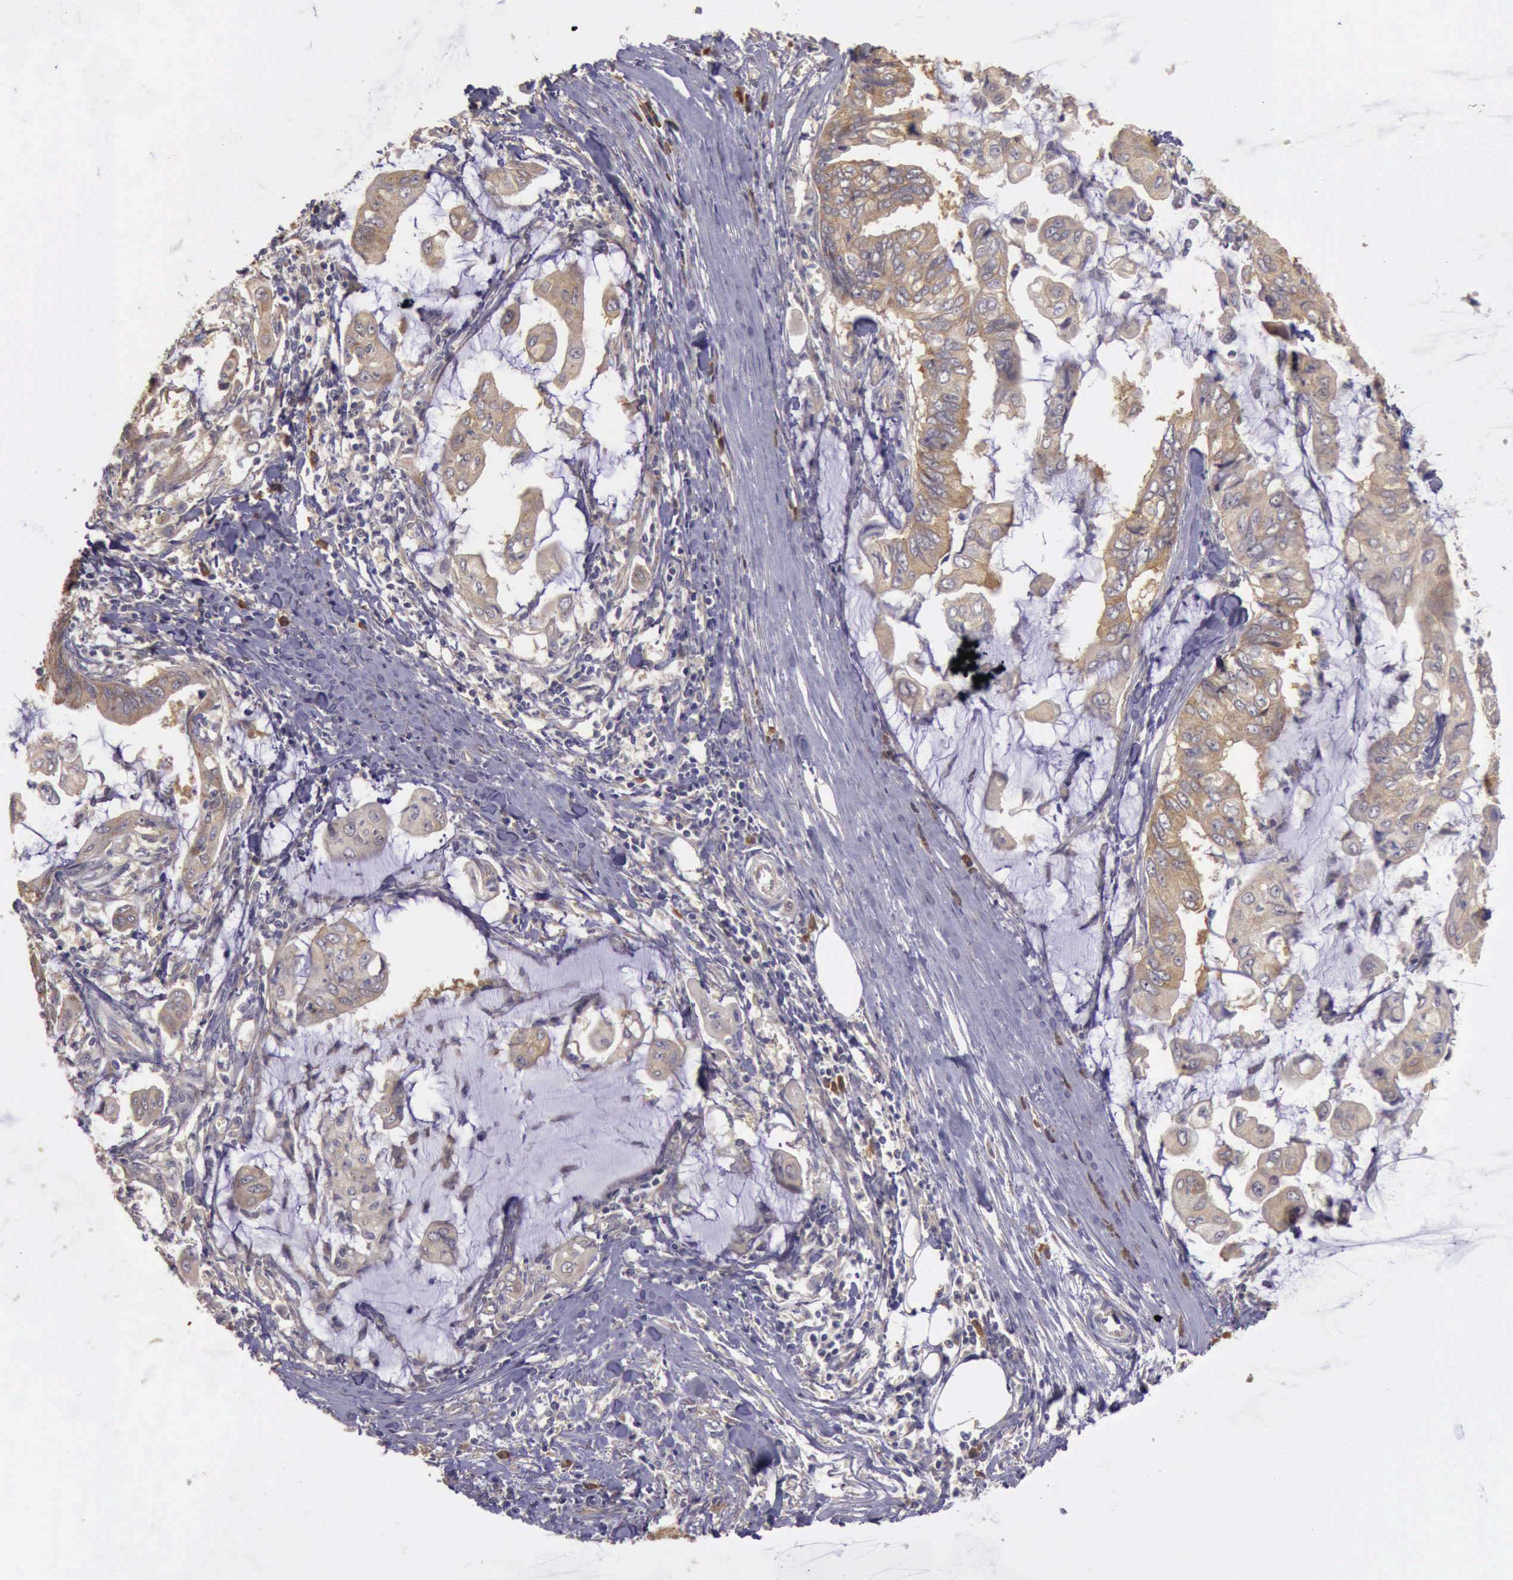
{"staining": {"intensity": "moderate", "quantity": ">75%", "location": "cytoplasmic/membranous"}, "tissue": "stomach cancer", "cell_type": "Tumor cells", "image_type": "cancer", "snomed": [{"axis": "morphology", "description": "Adenocarcinoma, NOS"}, {"axis": "topography", "description": "Stomach, upper"}], "caption": "Stomach cancer tissue exhibits moderate cytoplasmic/membranous staining in approximately >75% of tumor cells, visualized by immunohistochemistry. Ihc stains the protein in brown and the nuclei are stained blue.", "gene": "EIF5", "patient": {"sex": "male", "age": 80}}